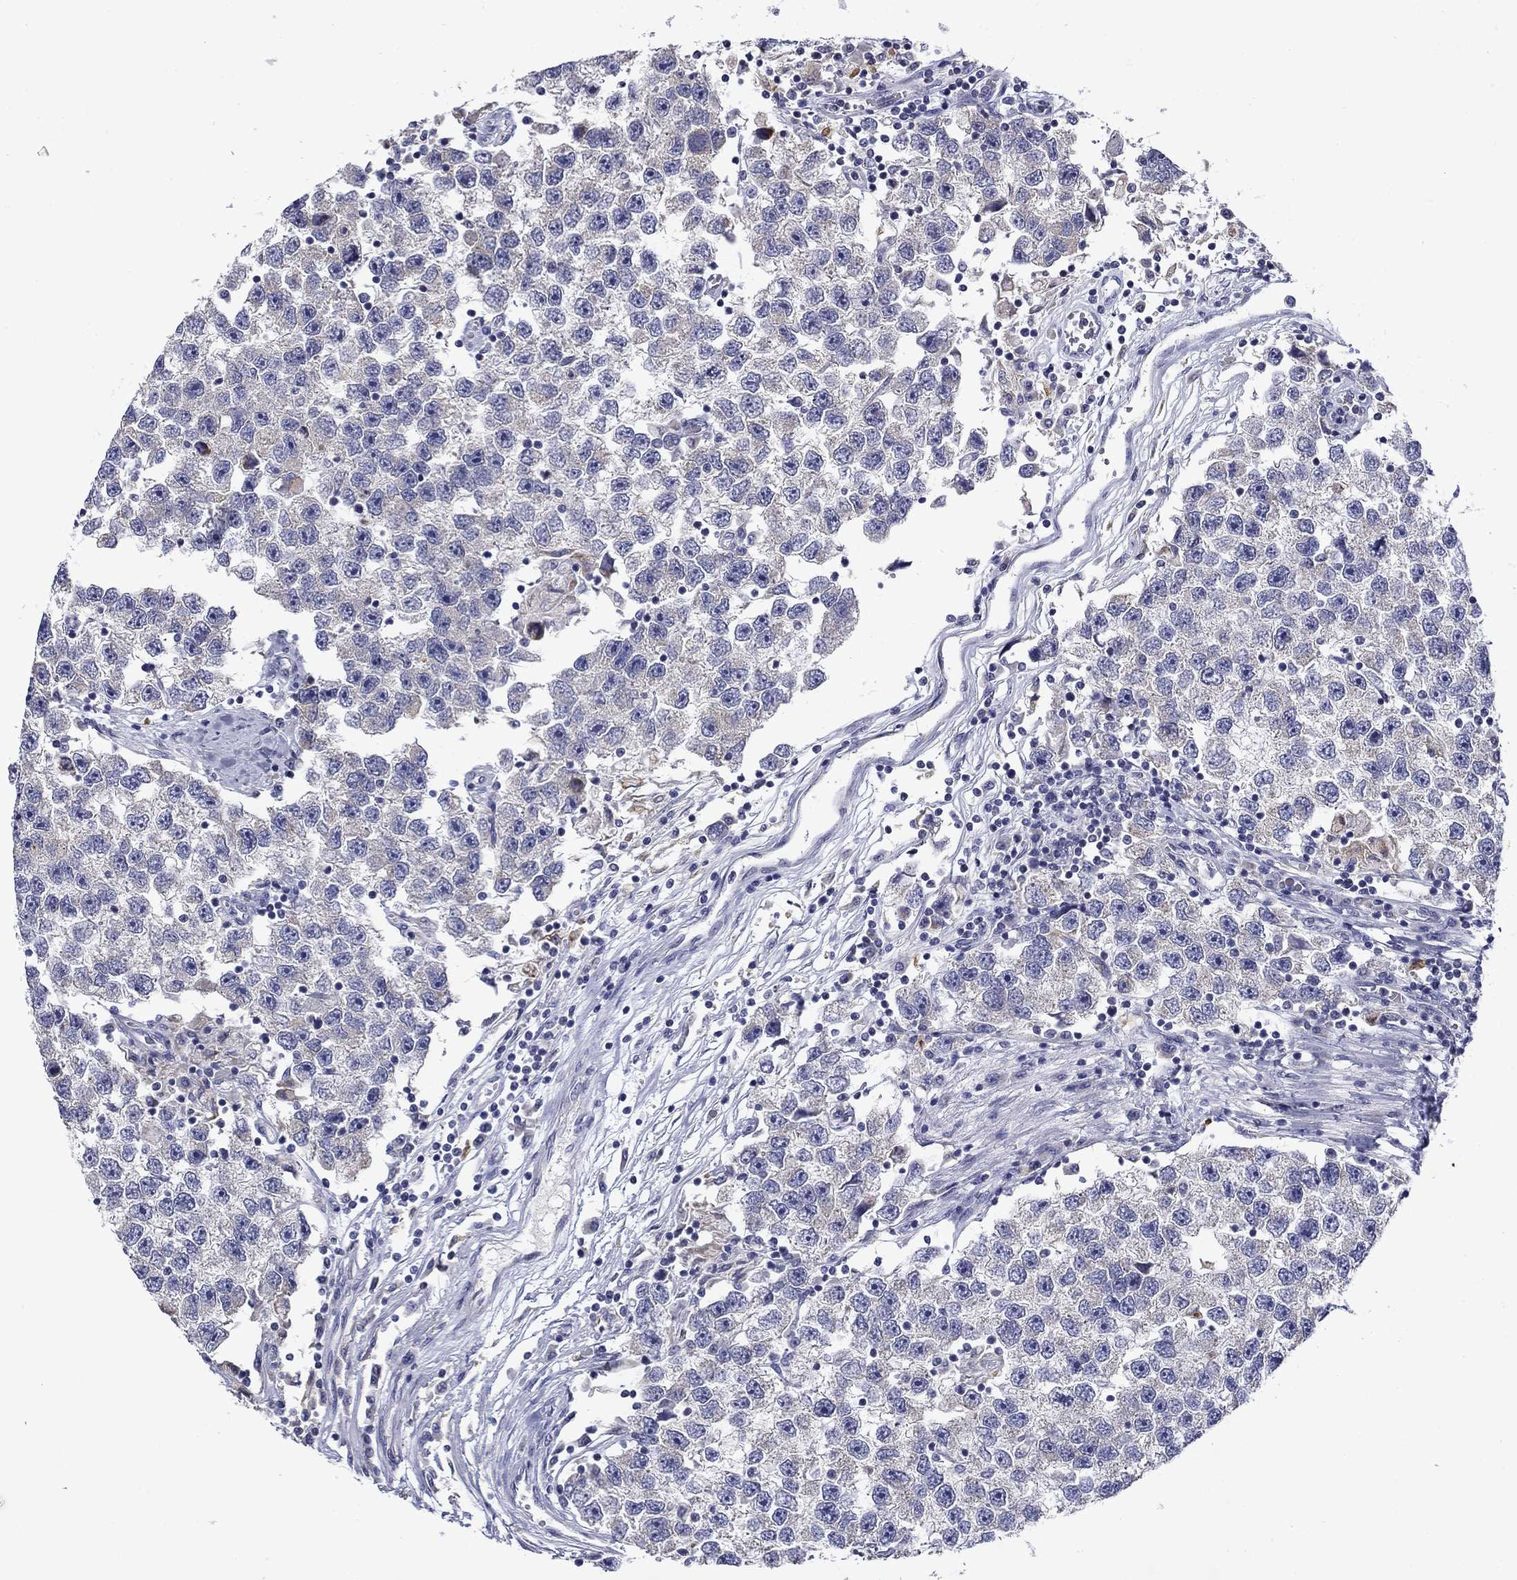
{"staining": {"intensity": "negative", "quantity": "none", "location": "none"}, "tissue": "testis cancer", "cell_type": "Tumor cells", "image_type": "cancer", "snomed": [{"axis": "morphology", "description": "Seminoma, NOS"}, {"axis": "topography", "description": "Testis"}], "caption": "Testis cancer (seminoma) was stained to show a protein in brown. There is no significant staining in tumor cells. Nuclei are stained in blue.", "gene": "SPATA7", "patient": {"sex": "male", "age": 26}}